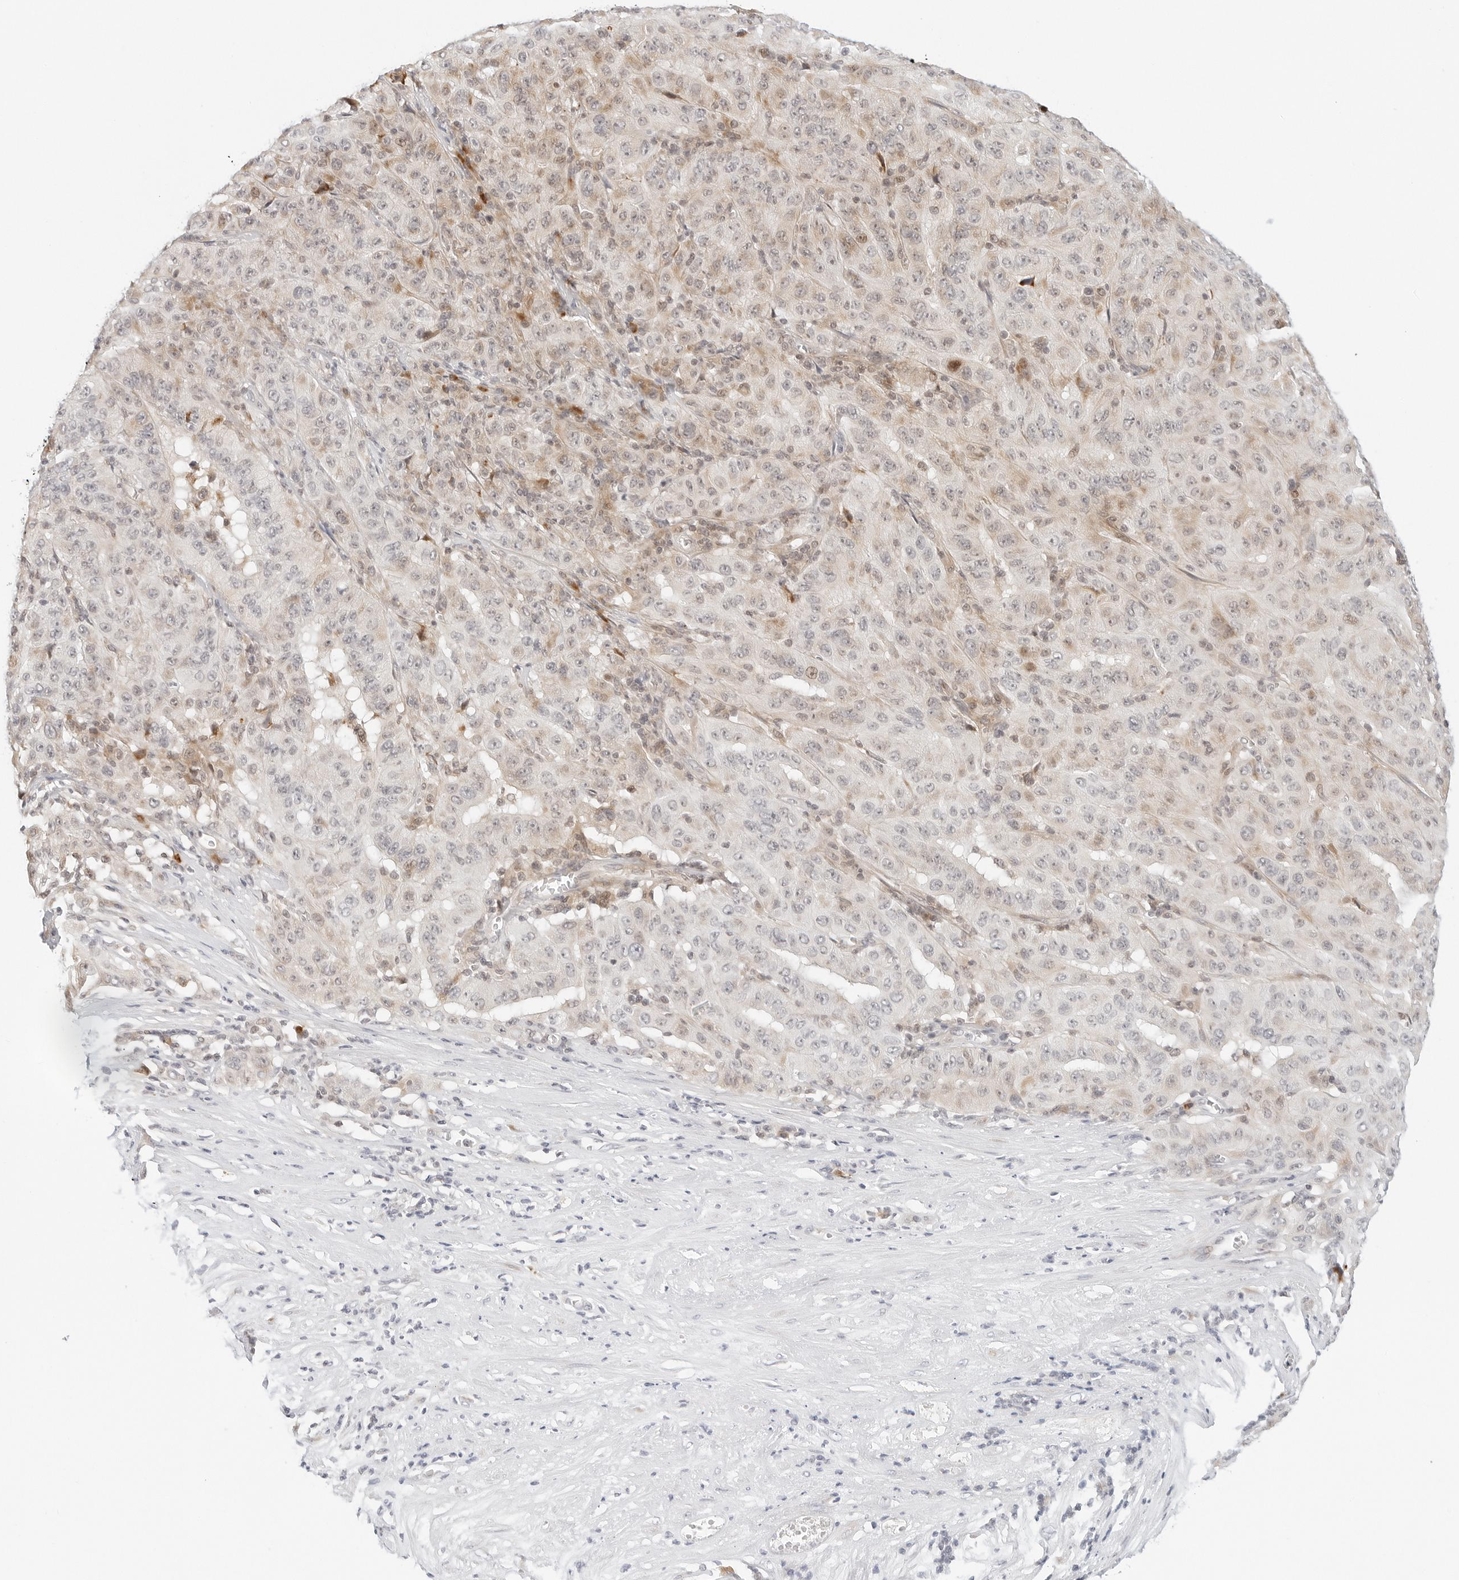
{"staining": {"intensity": "weak", "quantity": "<25%", "location": "cytoplasmic/membranous"}, "tissue": "pancreatic cancer", "cell_type": "Tumor cells", "image_type": "cancer", "snomed": [{"axis": "morphology", "description": "Adenocarcinoma, NOS"}, {"axis": "topography", "description": "Pancreas"}], "caption": "Immunohistochemistry (IHC) of pancreatic cancer demonstrates no expression in tumor cells.", "gene": "PARP10", "patient": {"sex": "male", "age": 63}}